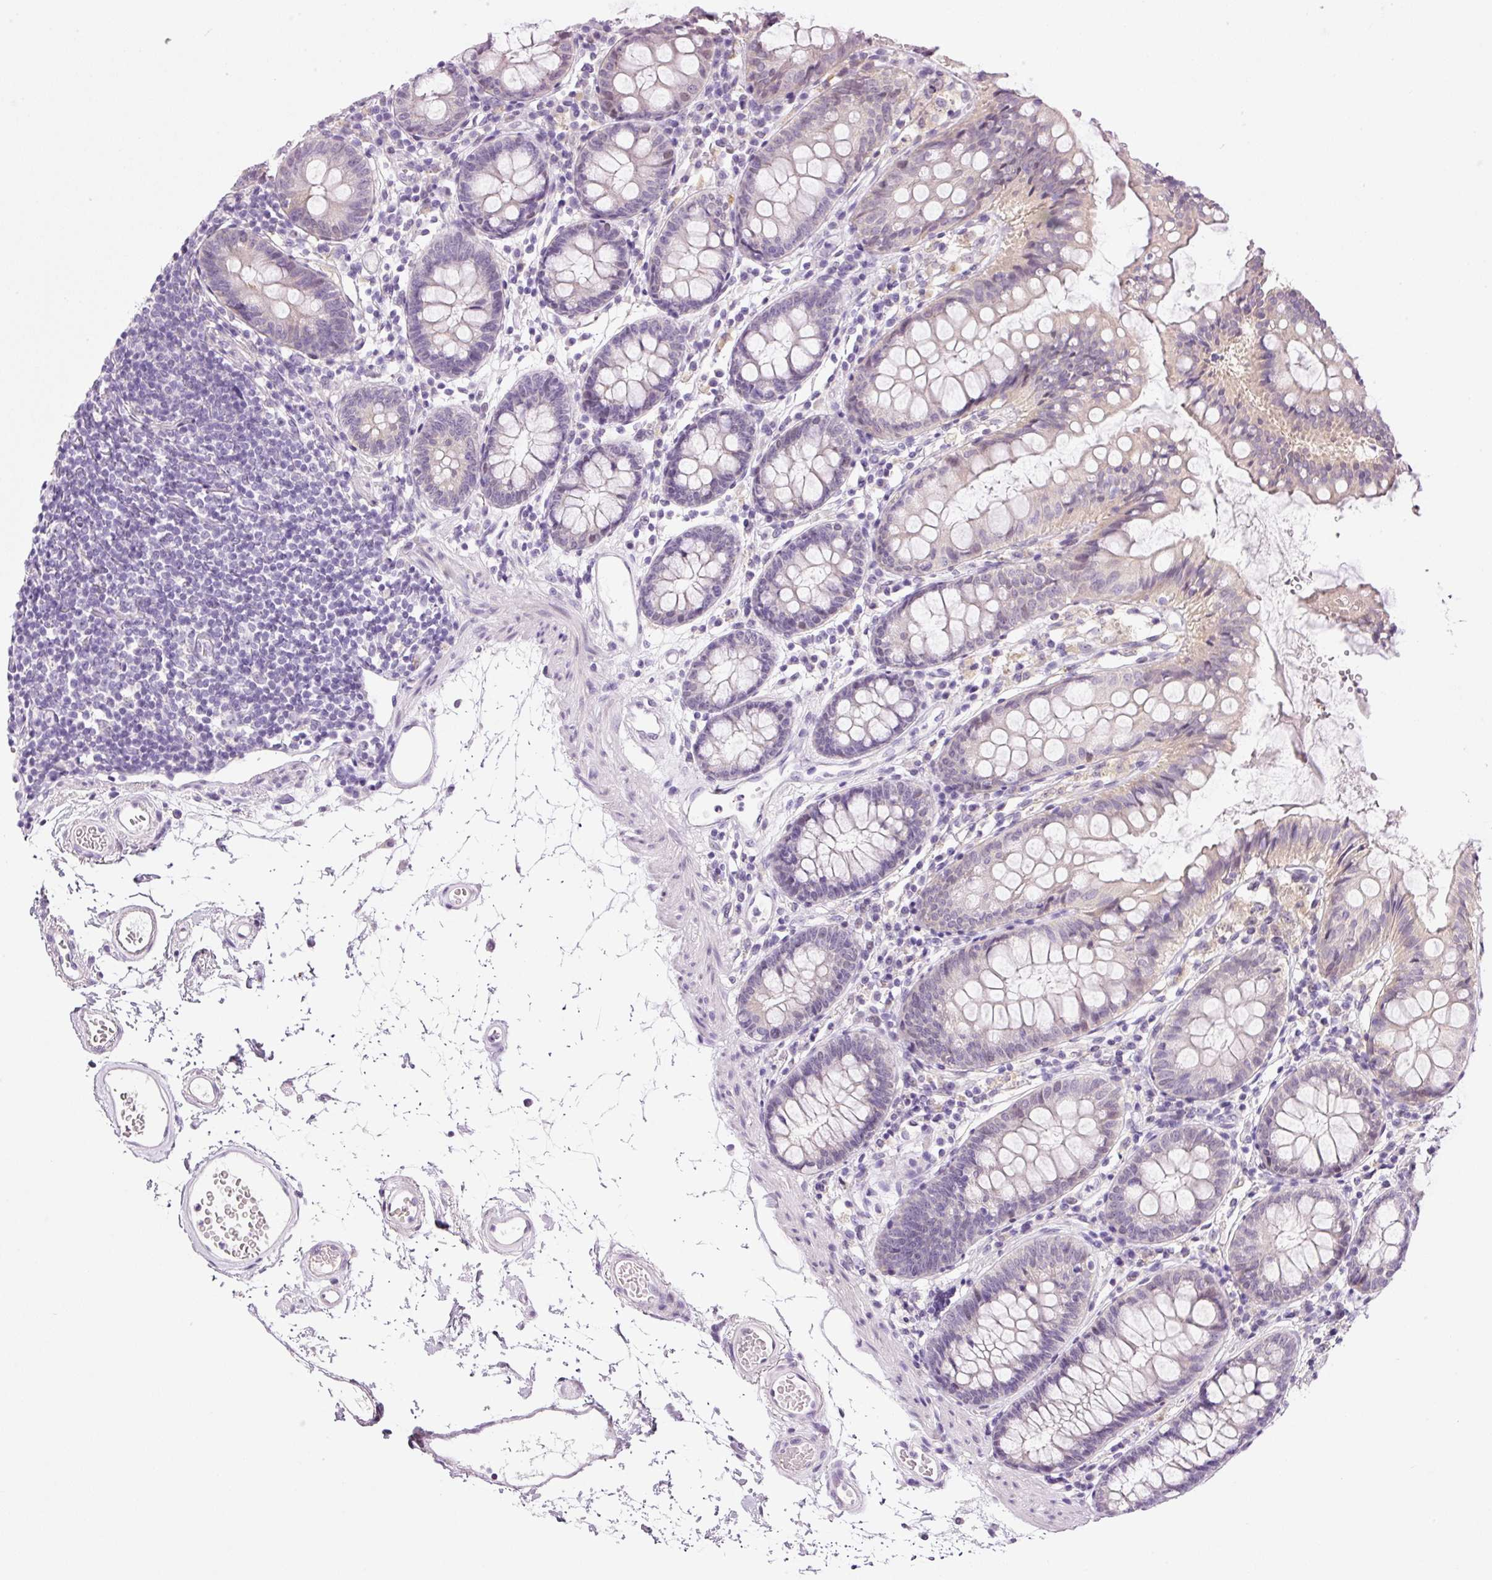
{"staining": {"intensity": "negative", "quantity": "none", "location": "none"}, "tissue": "colon", "cell_type": "Endothelial cells", "image_type": "normal", "snomed": [{"axis": "morphology", "description": "Normal tissue, NOS"}, {"axis": "topography", "description": "Colon"}], "caption": "The IHC image has no significant staining in endothelial cells of colon.", "gene": "SRC", "patient": {"sex": "female", "age": 84}}